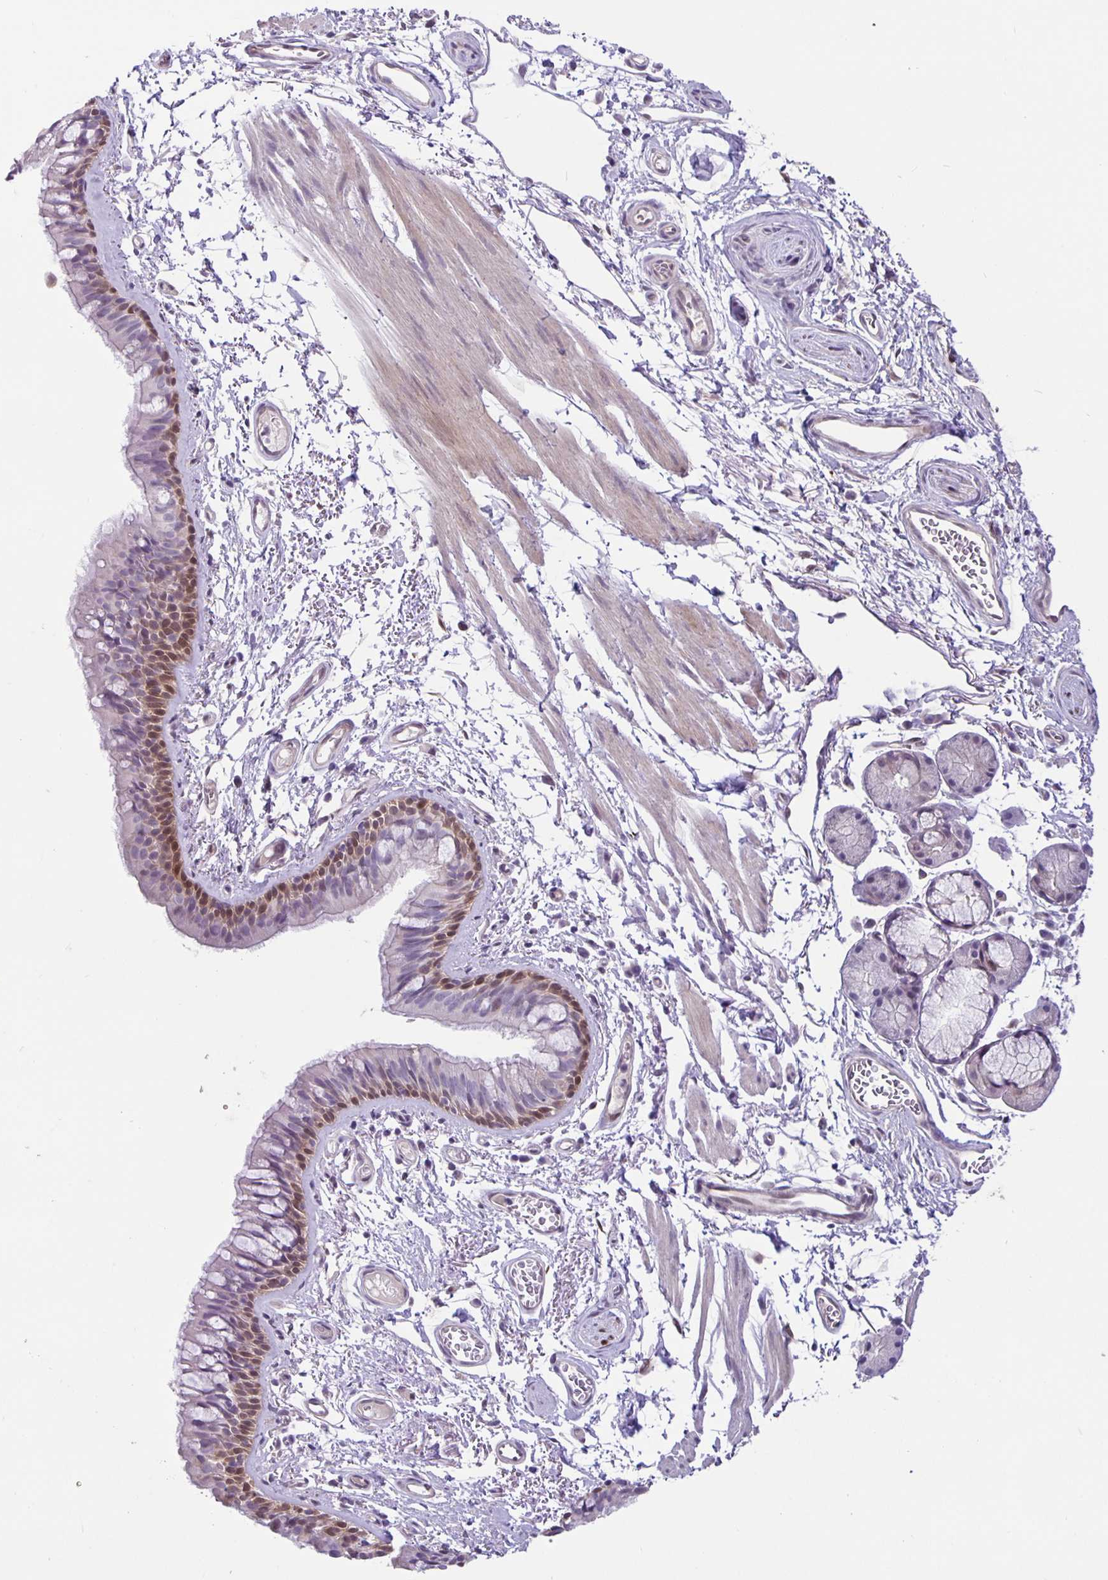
{"staining": {"intensity": "moderate", "quantity": "<25%", "location": "nuclear"}, "tissue": "bronchus", "cell_type": "Respiratory epithelial cells", "image_type": "normal", "snomed": [{"axis": "morphology", "description": "Normal tissue, NOS"}, {"axis": "topography", "description": "Cartilage tissue"}, {"axis": "topography", "description": "Bronchus"}], "caption": "DAB (3,3'-diaminobenzidine) immunohistochemical staining of normal bronchus shows moderate nuclear protein expression in approximately <25% of respiratory epithelial cells.", "gene": "TAX1BP3", "patient": {"sex": "female", "age": 79}}